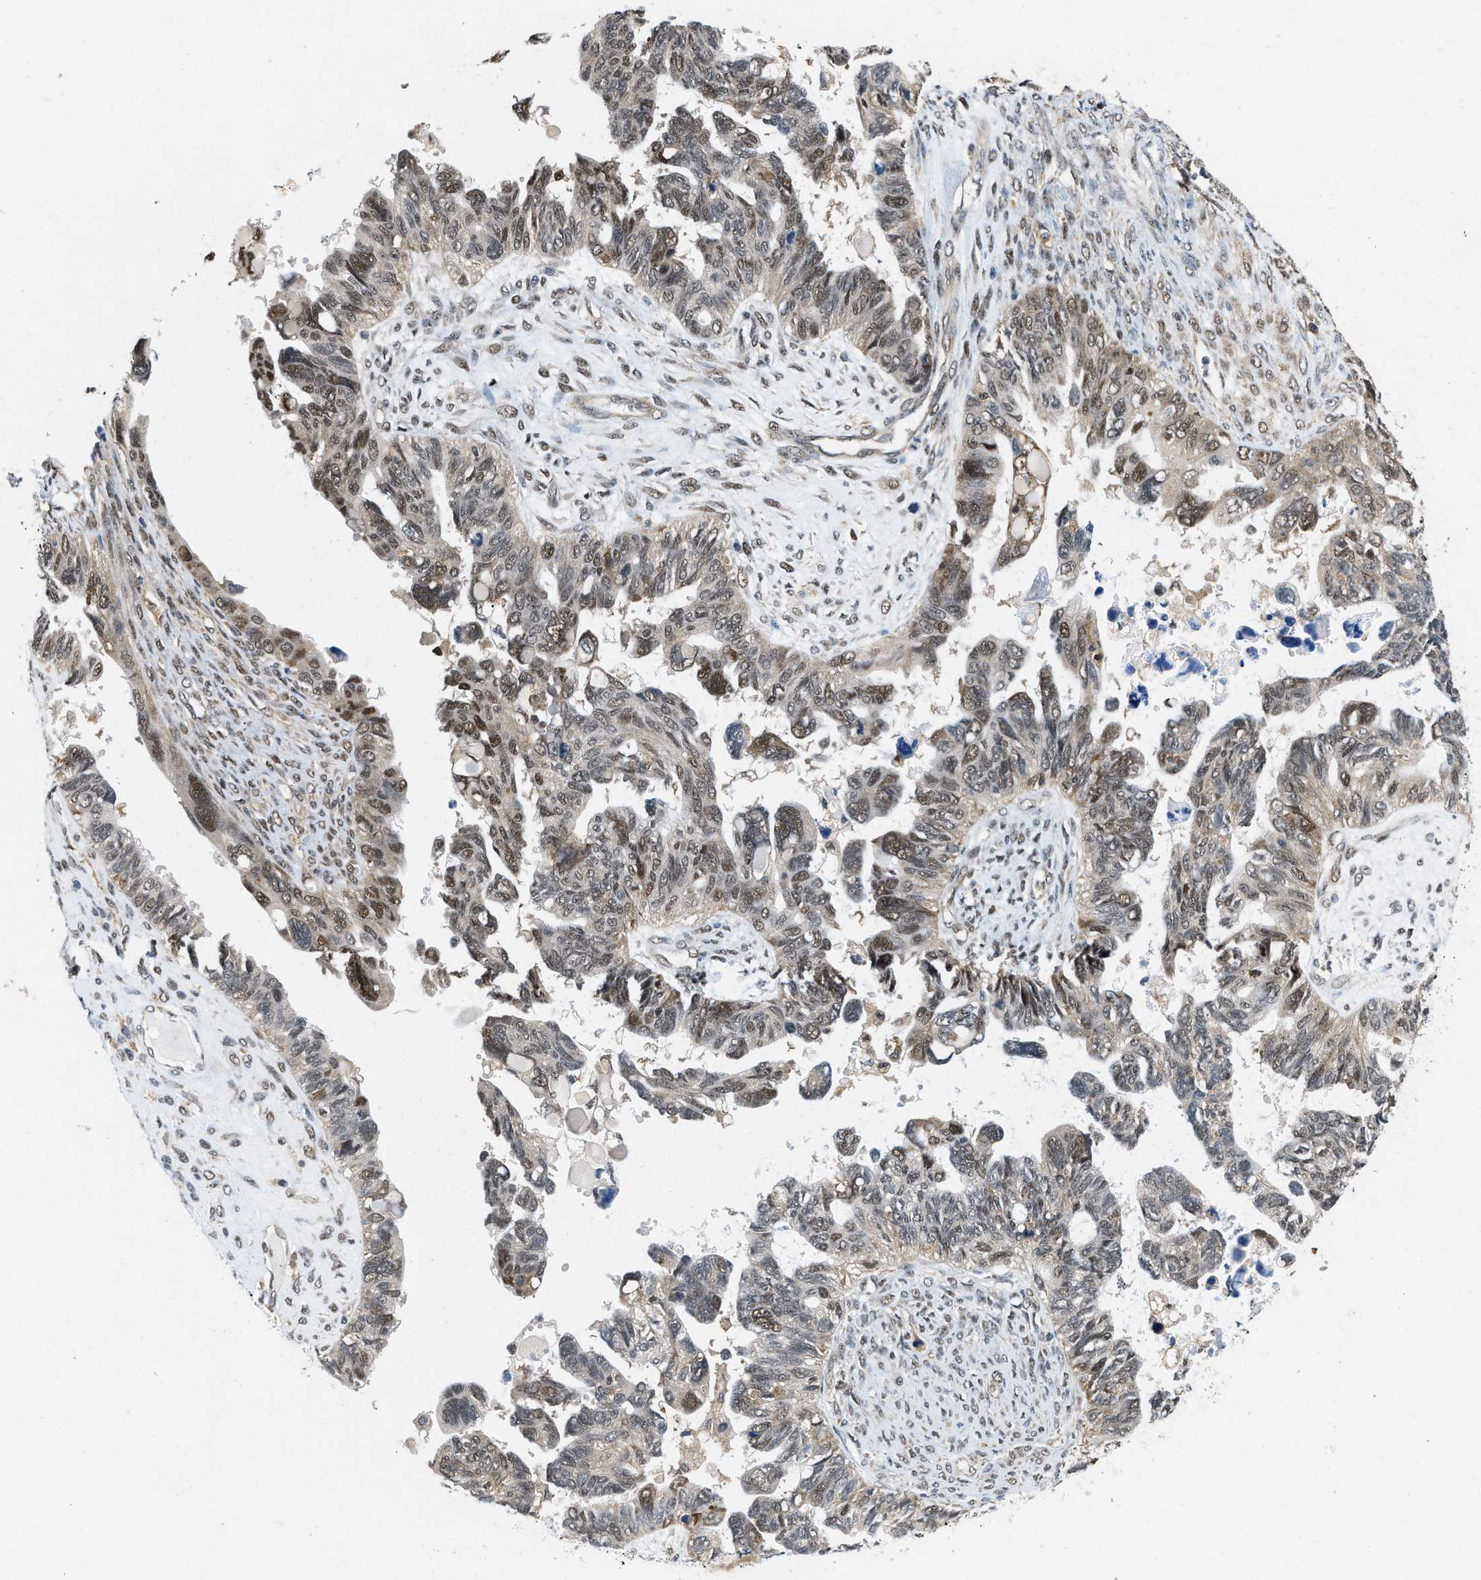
{"staining": {"intensity": "weak", "quantity": "25%-75%", "location": "nuclear"}, "tissue": "ovarian cancer", "cell_type": "Tumor cells", "image_type": "cancer", "snomed": [{"axis": "morphology", "description": "Cystadenocarcinoma, serous, NOS"}, {"axis": "topography", "description": "Ovary"}], "caption": "Immunohistochemistry (IHC) of human serous cystadenocarcinoma (ovarian) demonstrates low levels of weak nuclear expression in about 25%-75% of tumor cells.", "gene": "ATF7IP", "patient": {"sex": "female", "age": 79}}